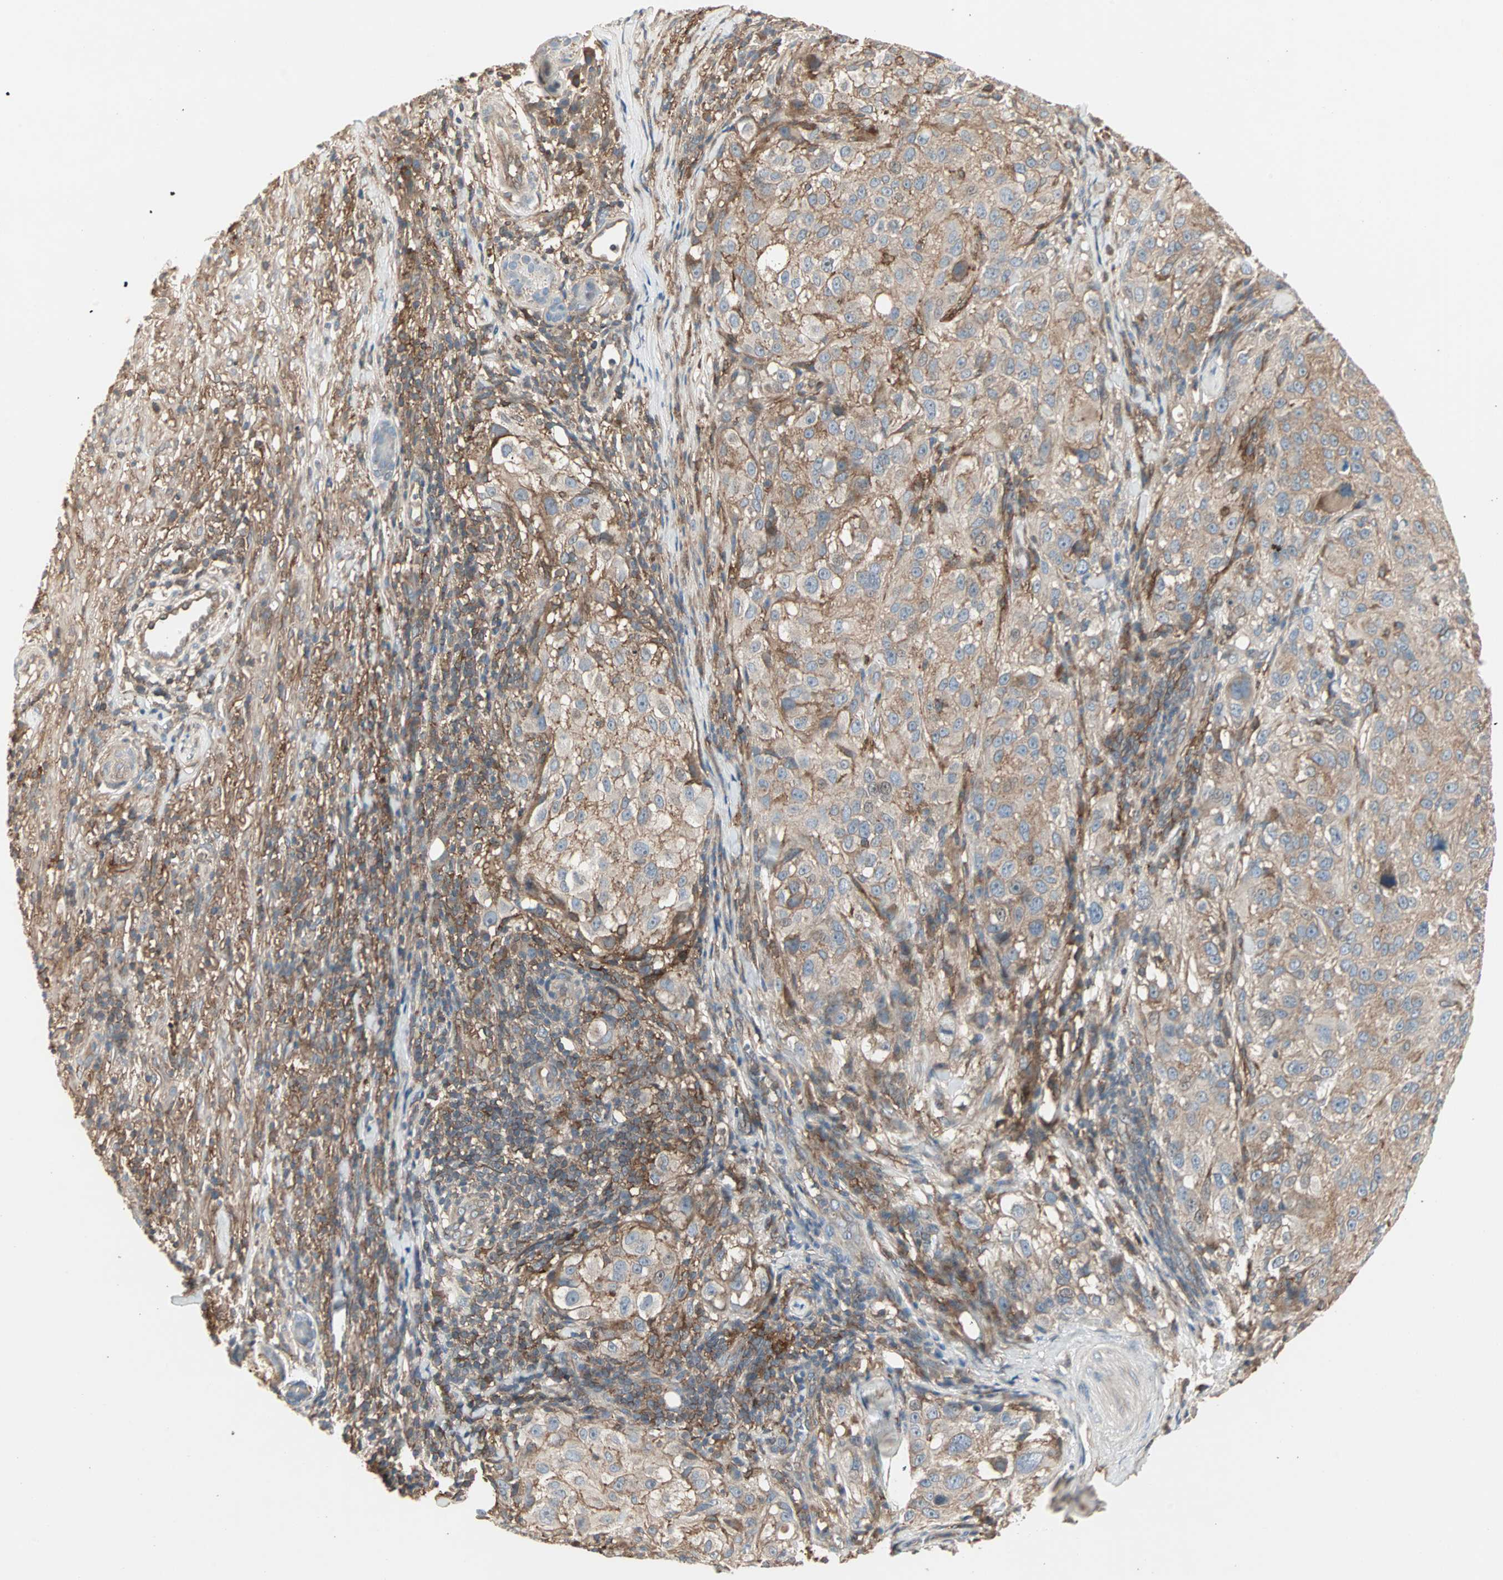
{"staining": {"intensity": "weak", "quantity": ">75%", "location": "cytoplasmic/membranous"}, "tissue": "melanoma", "cell_type": "Tumor cells", "image_type": "cancer", "snomed": [{"axis": "morphology", "description": "Necrosis, NOS"}, {"axis": "morphology", "description": "Malignant melanoma, NOS"}, {"axis": "topography", "description": "Skin"}], "caption": "Weak cytoplasmic/membranous positivity for a protein is seen in approximately >75% of tumor cells of melanoma using IHC.", "gene": "GNAI2", "patient": {"sex": "female", "age": 87}}